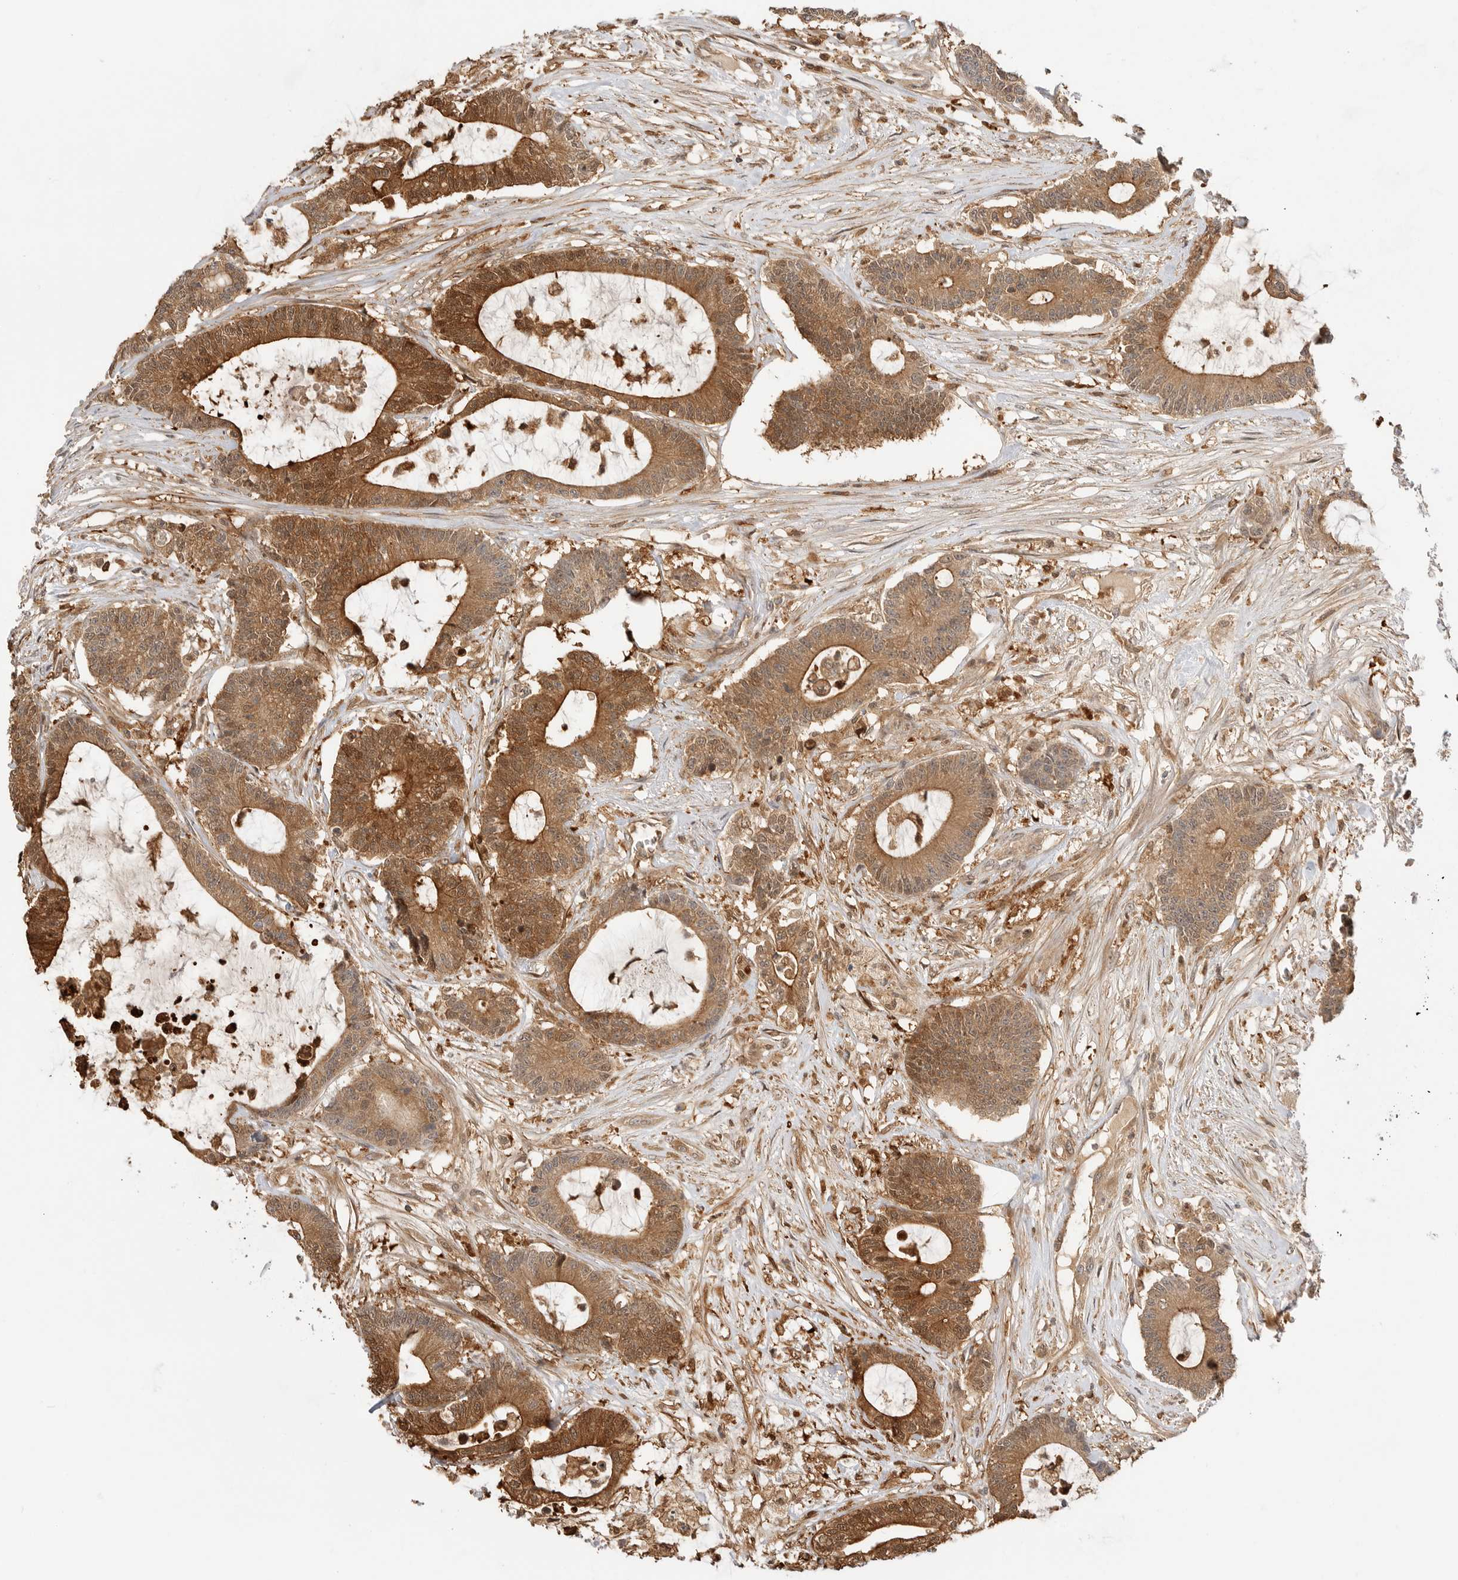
{"staining": {"intensity": "strong", "quantity": ">75%", "location": "cytoplasmic/membranous"}, "tissue": "colorectal cancer", "cell_type": "Tumor cells", "image_type": "cancer", "snomed": [{"axis": "morphology", "description": "Adenocarcinoma, NOS"}, {"axis": "topography", "description": "Colon"}], "caption": "Immunohistochemistry photomicrograph of neoplastic tissue: human colorectal cancer stained using immunohistochemistry (IHC) exhibits high levels of strong protein expression localized specifically in the cytoplasmic/membranous of tumor cells, appearing as a cytoplasmic/membranous brown color.", "gene": "CLDN12", "patient": {"sex": "female", "age": 84}}